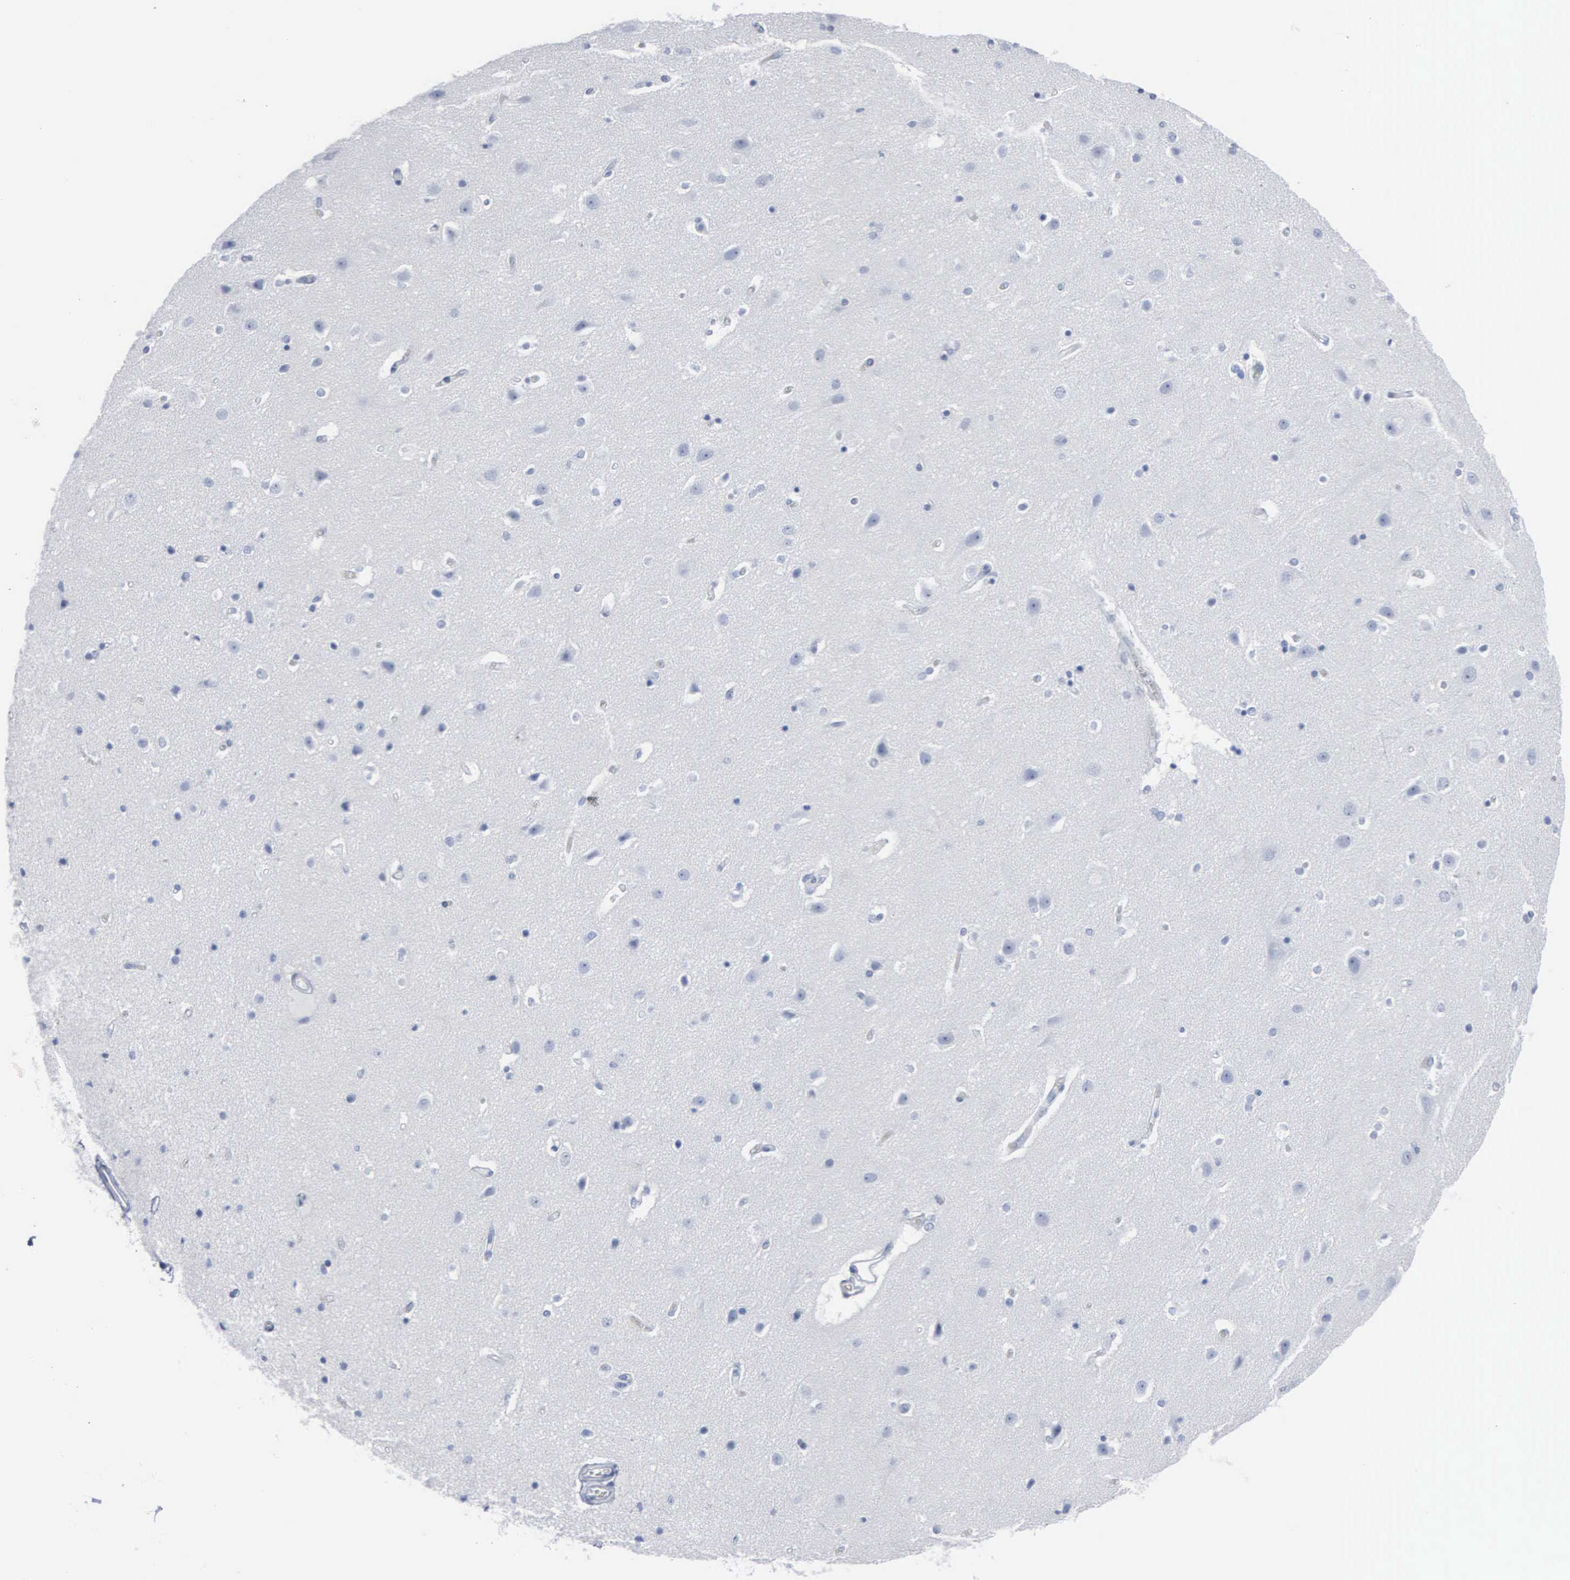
{"staining": {"intensity": "negative", "quantity": "none", "location": "none"}, "tissue": "caudate", "cell_type": "Glial cells", "image_type": "normal", "snomed": [{"axis": "morphology", "description": "Normal tissue, NOS"}, {"axis": "topography", "description": "Lateral ventricle wall"}], "caption": "High power microscopy photomicrograph of an immunohistochemistry (IHC) histopathology image of benign caudate, revealing no significant staining in glial cells.", "gene": "DMD", "patient": {"sex": "female", "age": 54}}